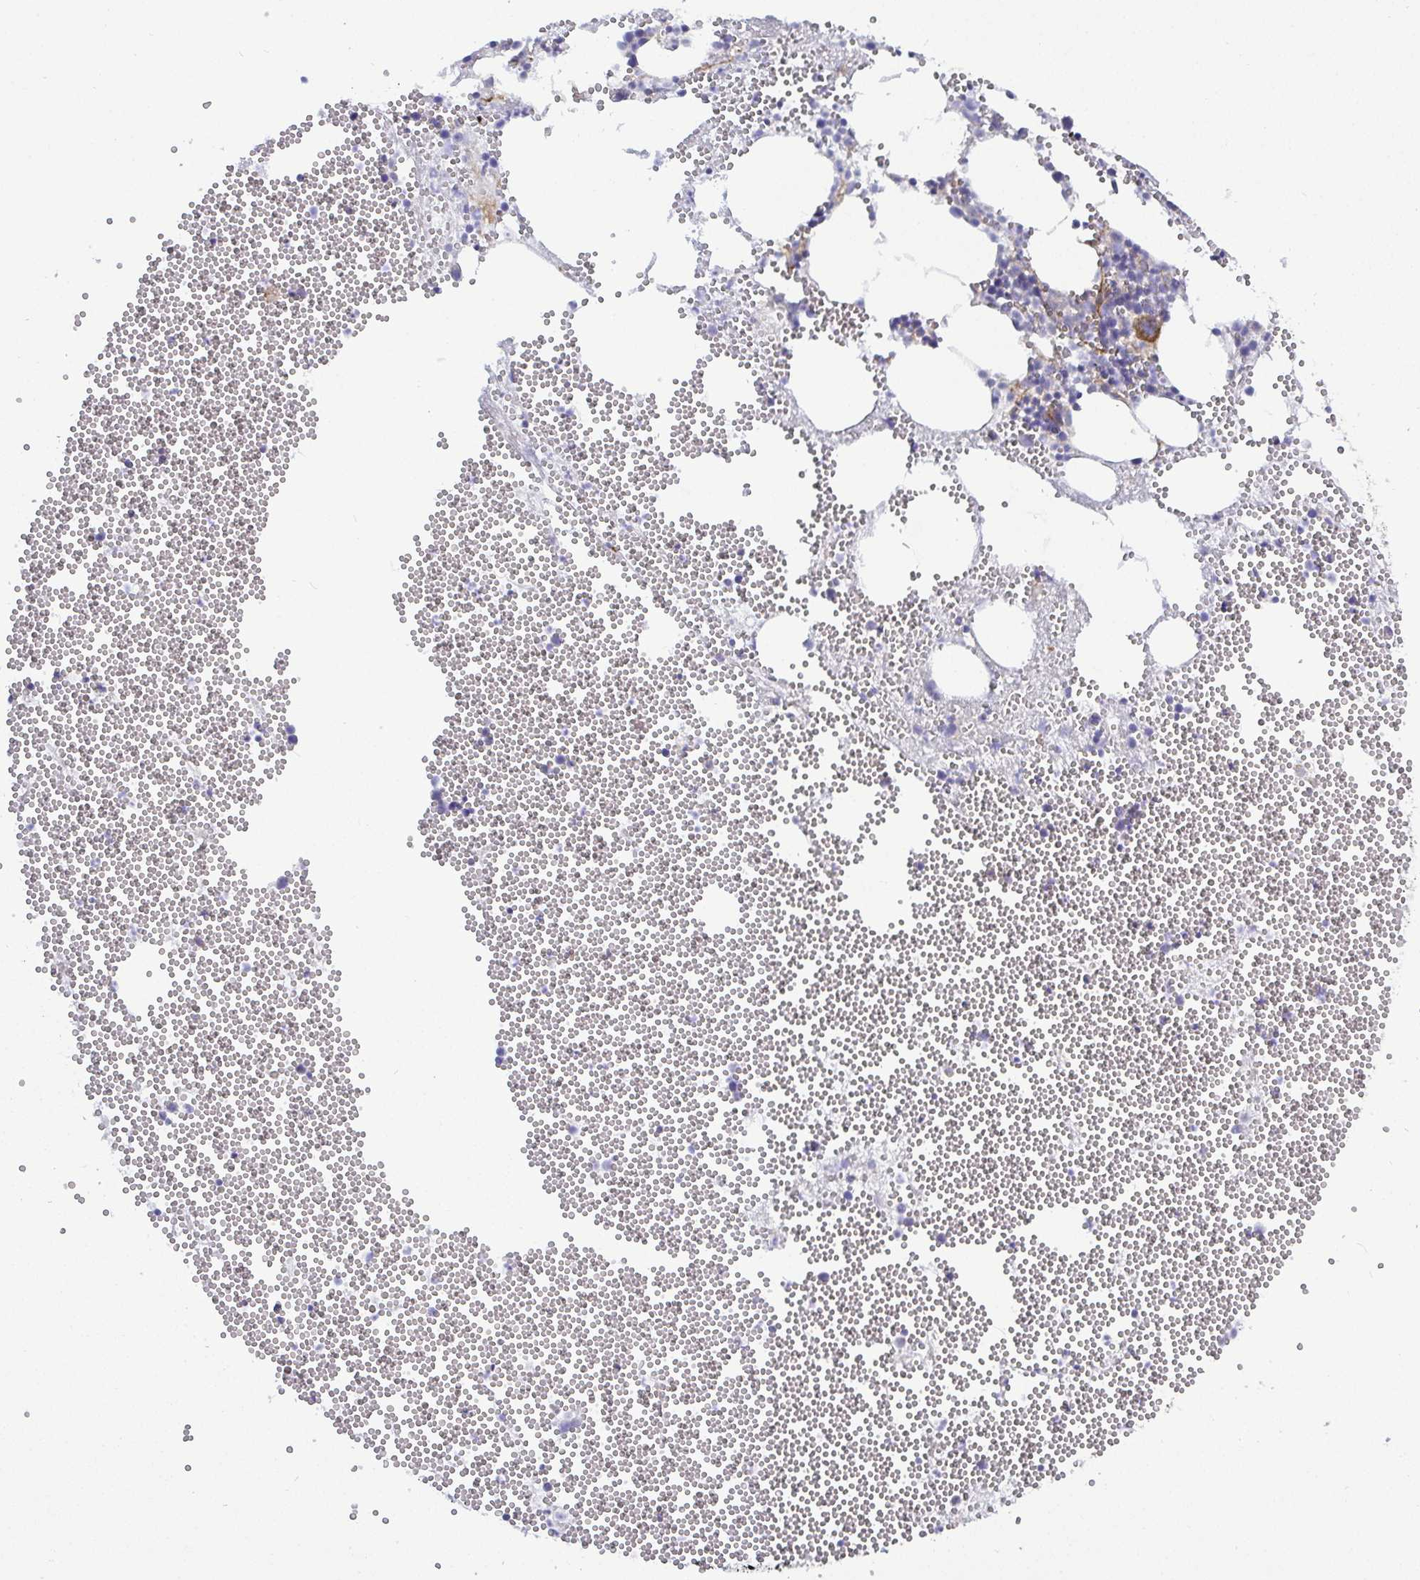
{"staining": {"intensity": "moderate", "quantity": "<25%", "location": "cytoplasmic/membranous"}, "tissue": "bone marrow", "cell_type": "Hematopoietic cells", "image_type": "normal", "snomed": [{"axis": "morphology", "description": "Normal tissue, NOS"}, {"axis": "topography", "description": "Bone marrow"}], "caption": "Immunohistochemical staining of normal human bone marrow reveals low levels of moderate cytoplasmic/membranous positivity in approximately <25% of hematopoietic cells.", "gene": "LIMA1", "patient": {"sex": "female", "age": 80}}